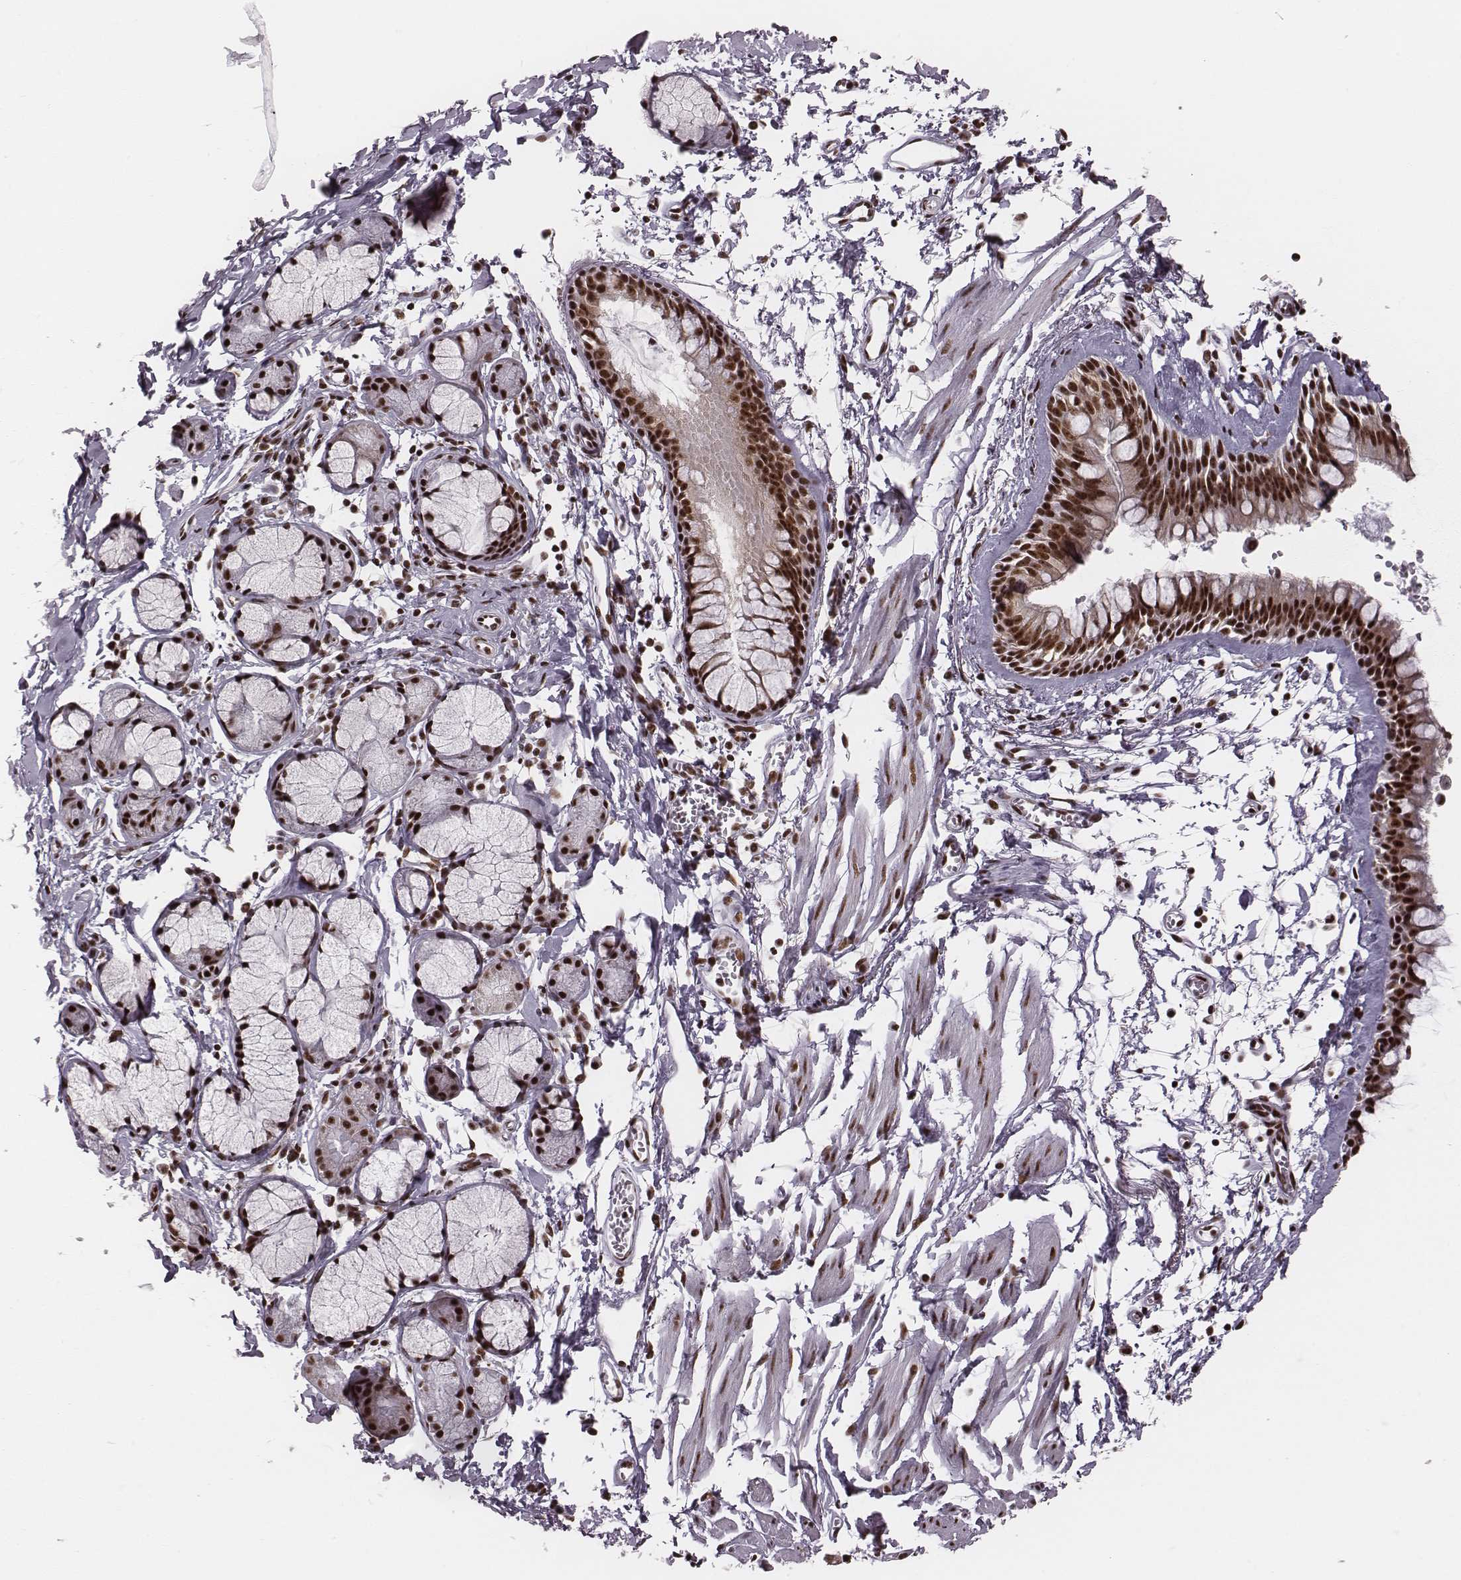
{"staining": {"intensity": "strong", "quantity": ">75%", "location": "nuclear"}, "tissue": "bronchus", "cell_type": "Respiratory epithelial cells", "image_type": "normal", "snomed": [{"axis": "morphology", "description": "Normal tissue, NOS"}, {"axis": "topography", "description": "Cartilage tissue"}, {"axis": "topography", "description": "Bronchus"}], "caption": "Benign bronchus shows strong nuclear staining in approximately >75% of respiratory epithelial cells.", "gene": "LUC7L", "patient": {"sex": "female", "age": 59}}